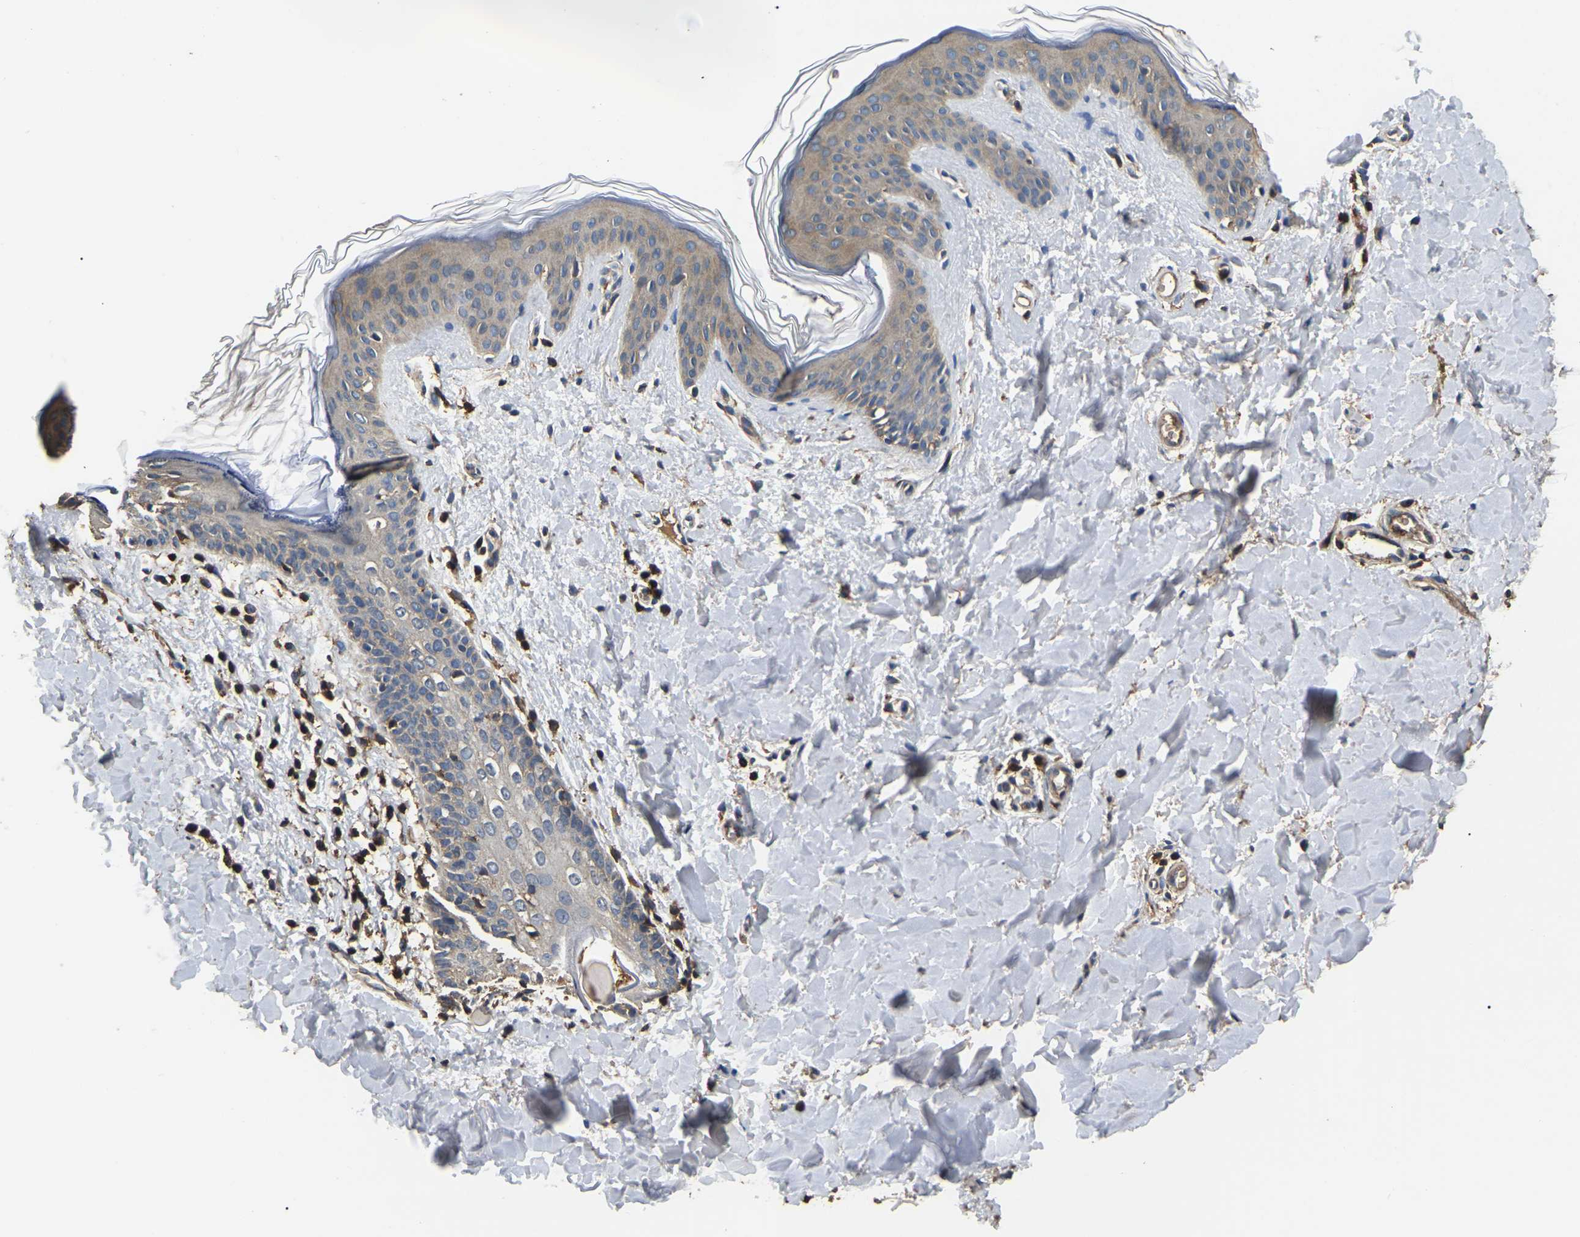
{"staining": {"intensity": "weak", "quantity": ">75%", "location": "cytoplasmic/membranous"}, "tissue": "skin", "cell_type": "Fibroblasts", "image_type": "normal", "snomed": [{"axis": "morphology", "description": "Normal tissue, NOS"}, {"axis": "topography", "description": "Skin"}], "caption": "DAB immunohistochemical staining of normal skin displays weak cytoplasmic/membranous protein staining in approximately >75% of fibroblasts. (DAB IHC, brown staining for protein, blue staining for nuclei).", "gene": "SMPD2", "patient": {"sex": "female", "age": 17}}